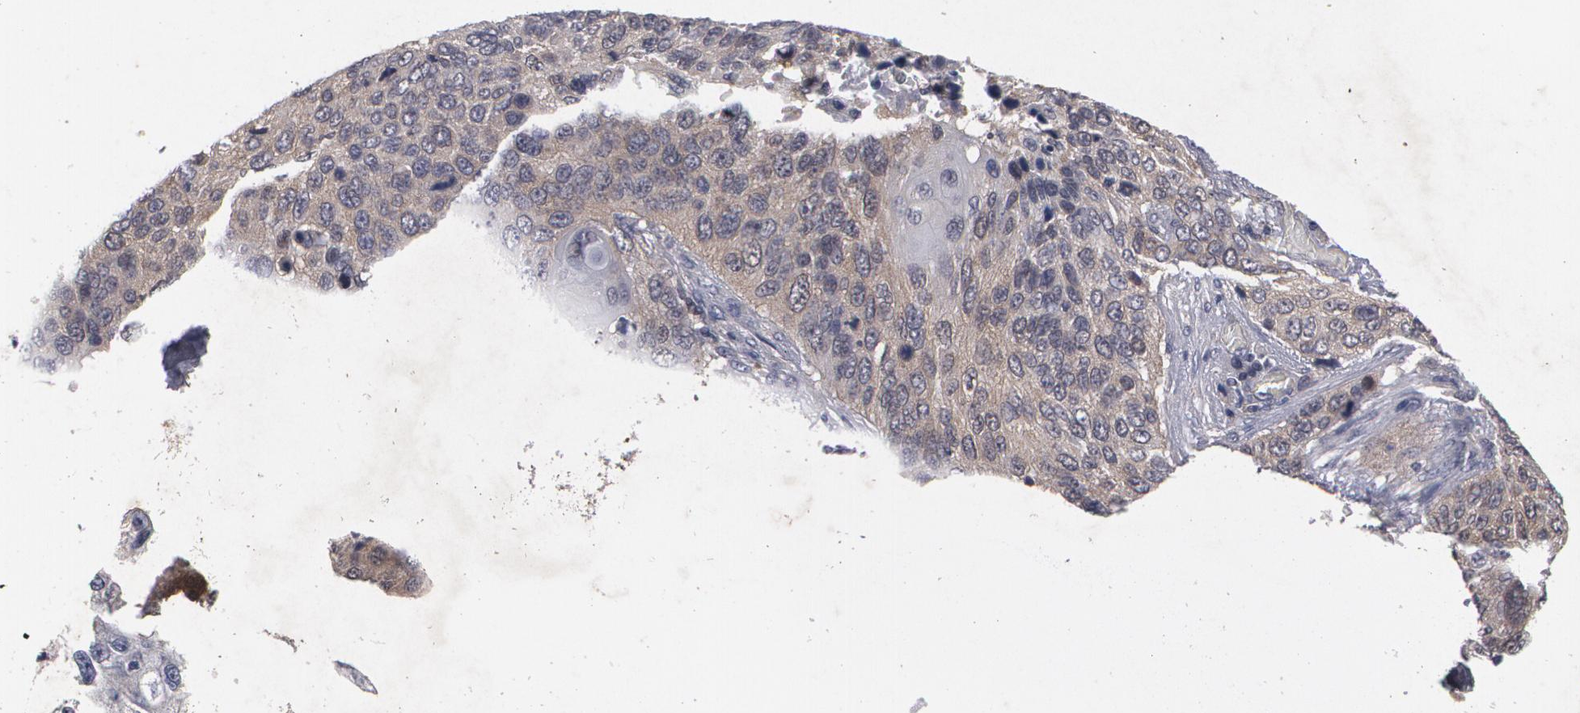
{"staining": {"intensity": "weak", "quantity": "25%-75%", "location": "cytoplasmic/membranous"}, "tissue": "lung cancer", "cell_type": "Tumor cells", "image_type": "cancer", "snomed": [{"axis": "morphology", "description": "Squamous cell carcinoma, NOS"}, {"axis": "topography", "description": "Lung"}], "caption": "Squamous cell carcinoma (lung) stained for a protein demonstrates weak cytoplasmic/membranous positivity in tumor cells.", "gene": "HTT", "patient": {"sex": "male", "age": 68}}